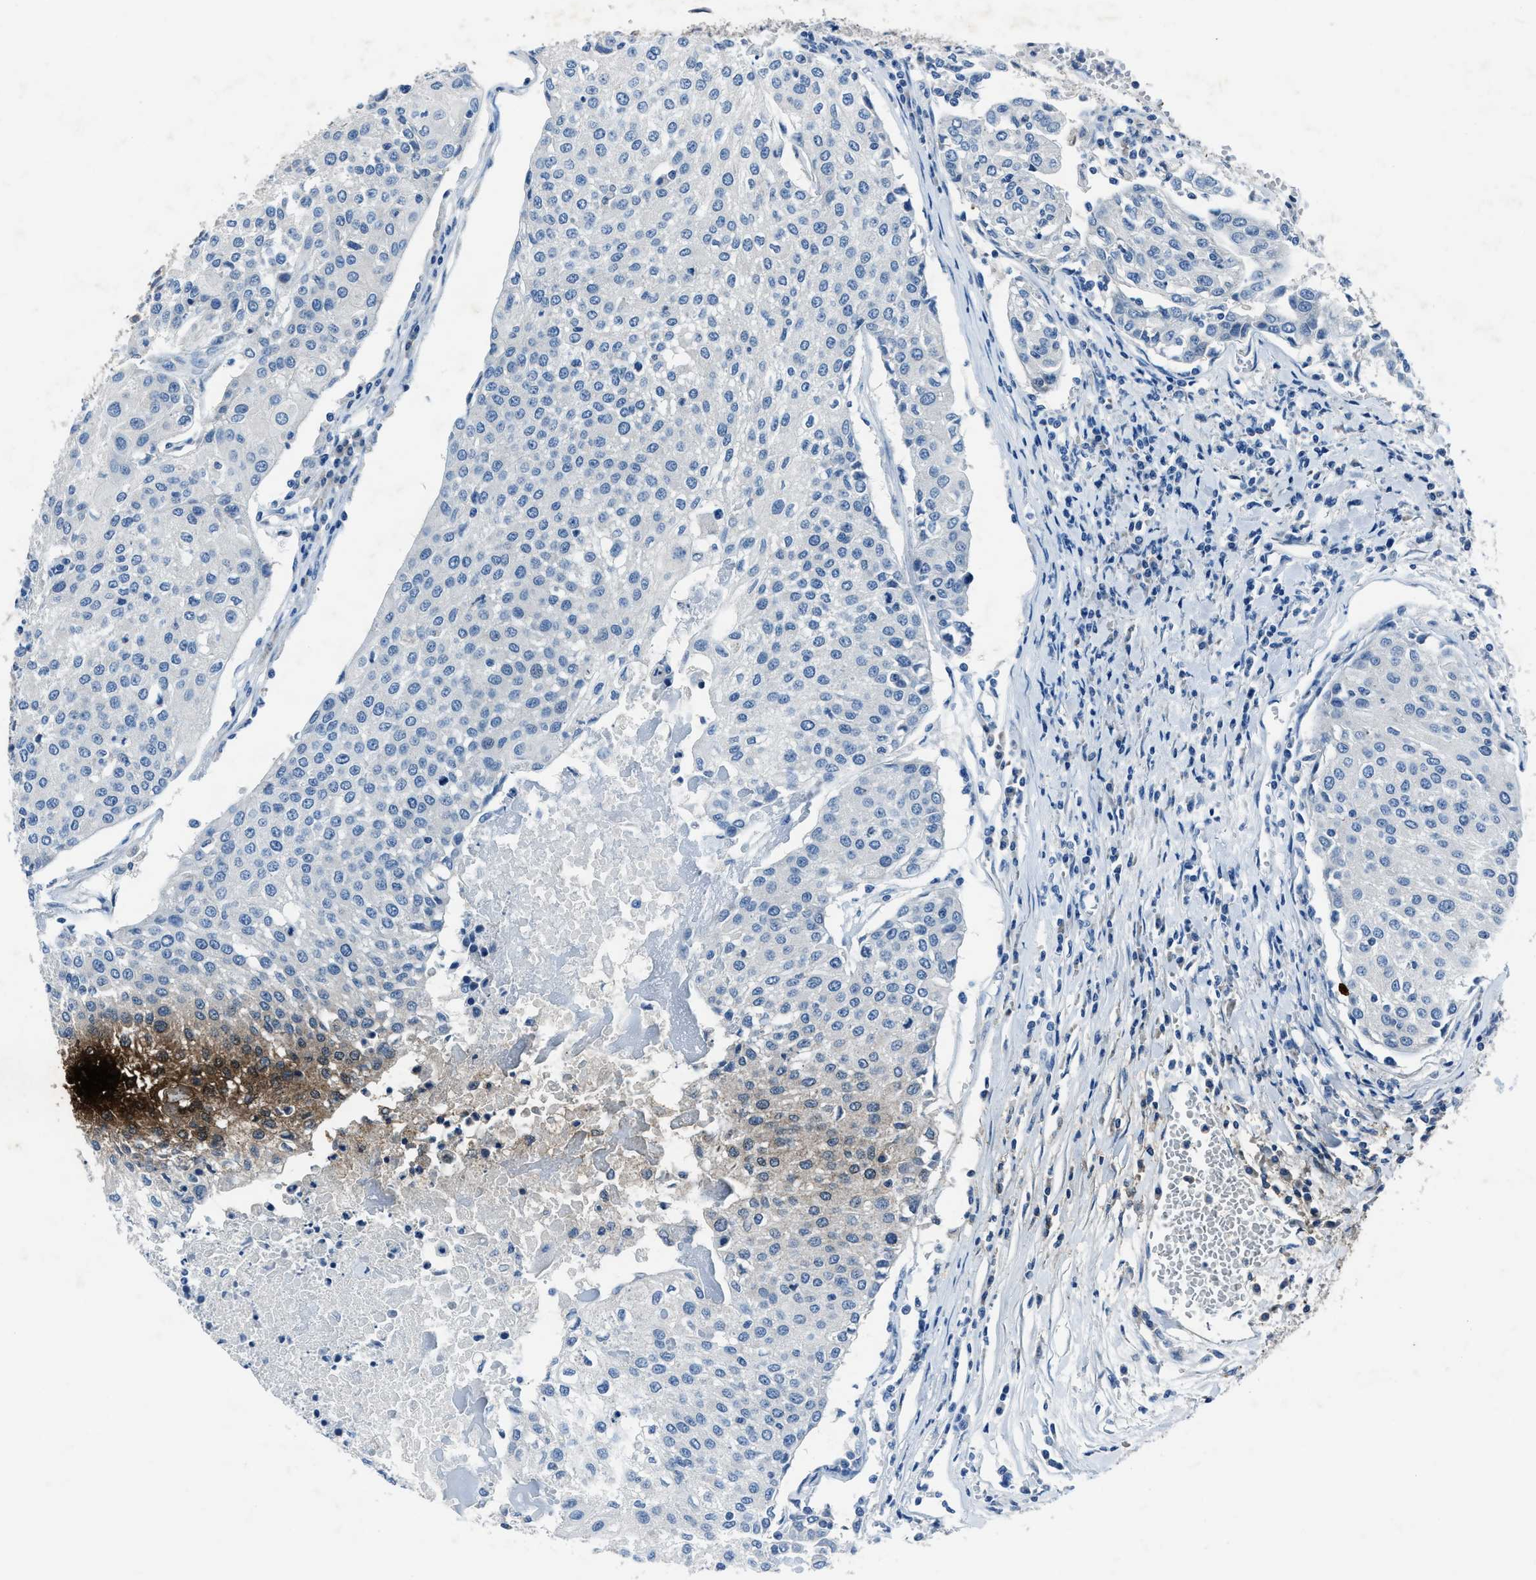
{"staining": {"intensity": "negative", "quantity": "none", "location": "none"}, "tissue": "urothelial cancer", "cell_type": "Tumor cells", "image_type": "cancer", "snomed": [{"axis": "morphology", "description": "Urothelial carcinoma, High grade"}, {"axis": "topography", "description": "Urinary bladder"}], "caption": "The immunohistochemistry (IHC) micrograph has no significant staining in tumor cells of urothelial cancer tissue. The staining is performed using DAB brown chromogen with nuclei counter-stained in using hematoxylin.", "gene": "ADAM2", "patient": {"sex": "female", "age": 85}}